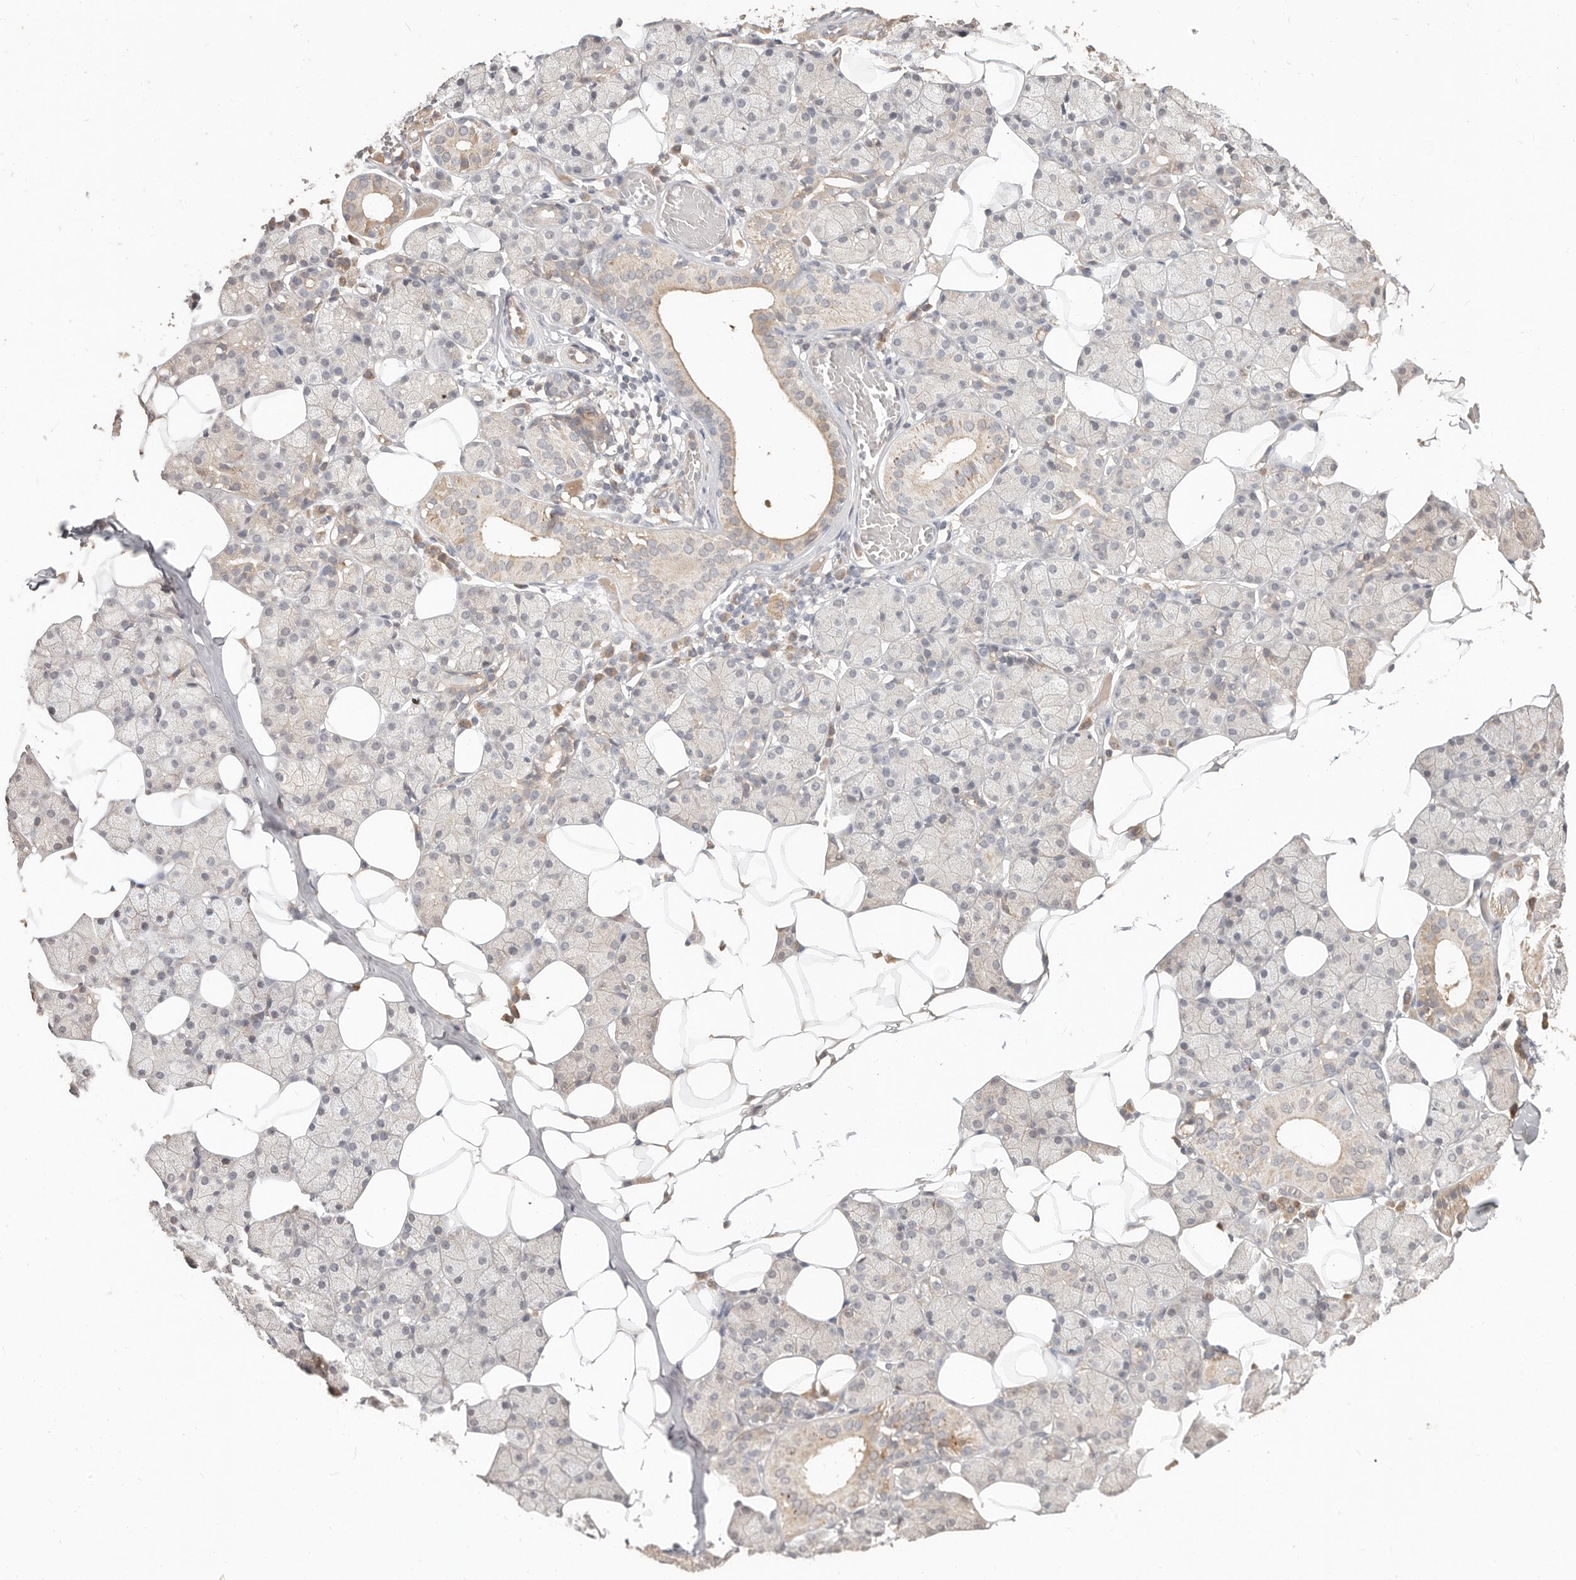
{"staining": {"intensity": "moderate", "quantity": "25%-75%", "location": "cytoplasmic/membranous"}, "tissue": "salivary gland", "cell_type": "Glandular cells", "image_type": "normal", "snomed": [{"axis": "morphology", "description": "Normal tissue, NOS"}, {"axis": "topography", "description": "Salivary gland"}], "caption": "Immunohistochemistry (IHC) histopathology image of normal salivary gland stained for a protein (brown), which demonstrates medium levels of moderate cytoplasmic/membranous positivity in approximately 25%-75% of glandular cells.", "gene": "MTFR2", "patient": {"sex": "female", "age": 33}}